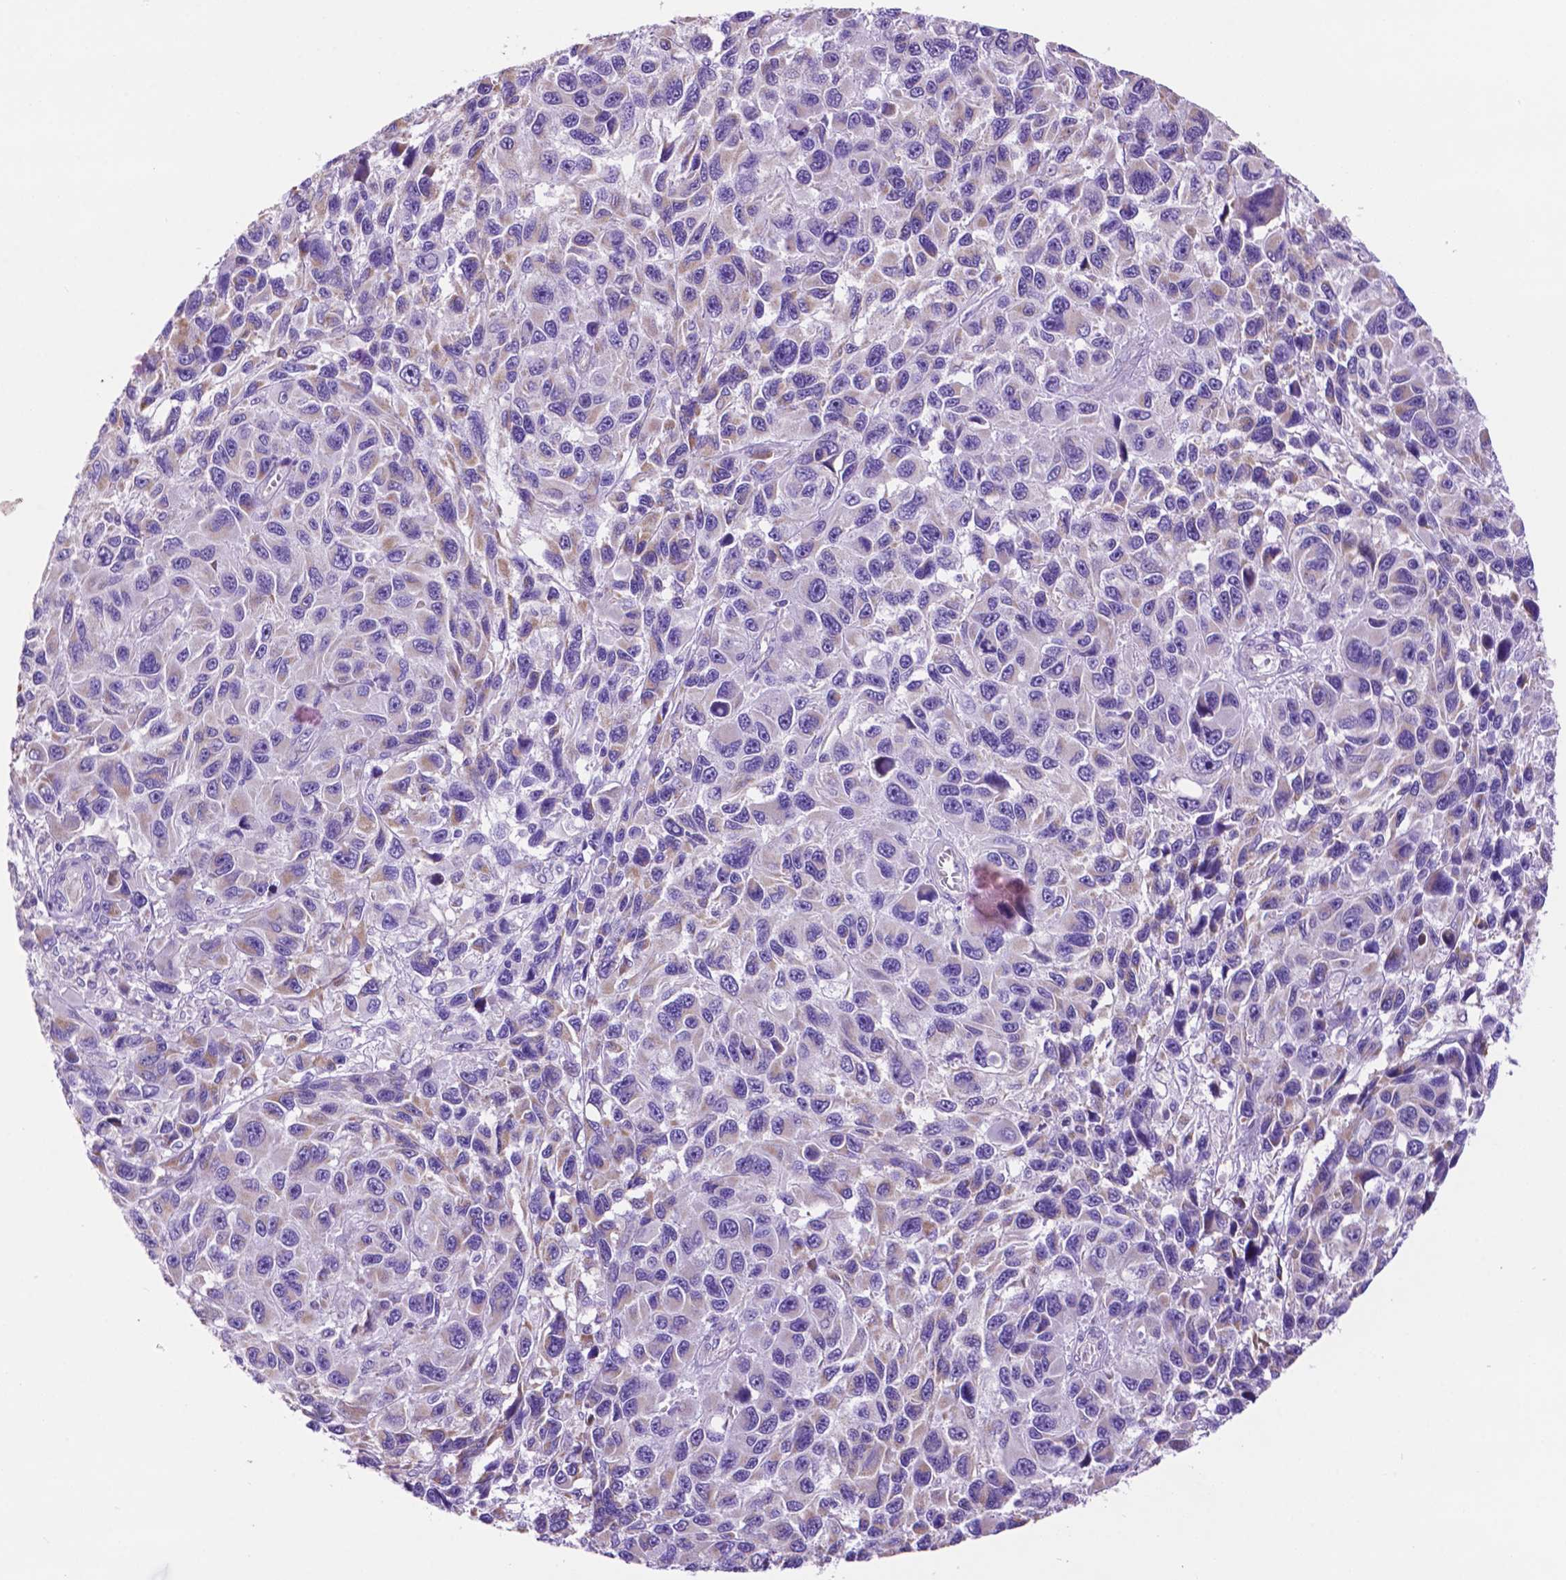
{"staining": {"intensity": "negative", "quantity": "none", "location": "none"}, "tissue": "melanoma", "cell_type": "Tumor cells", "image_type": "cancer", "snomed": [{"axis": "morphology", "description": "Malignant melanoma, NOS"}, {"axis": "topography", "description": "Skin"}], "caption": "Melanoma was stained to show a protein in brown. There is no significant positivity in tumor cells. The staining was performed using DAB (3,3'-diaminobenzidine) to visualize the protein expression in brown, while the nuclei were stained in blue with hematoxylin (Magnification: 20x).", "gene": "PHYHIP", "patient": {"sex": "male", "age": 53}}